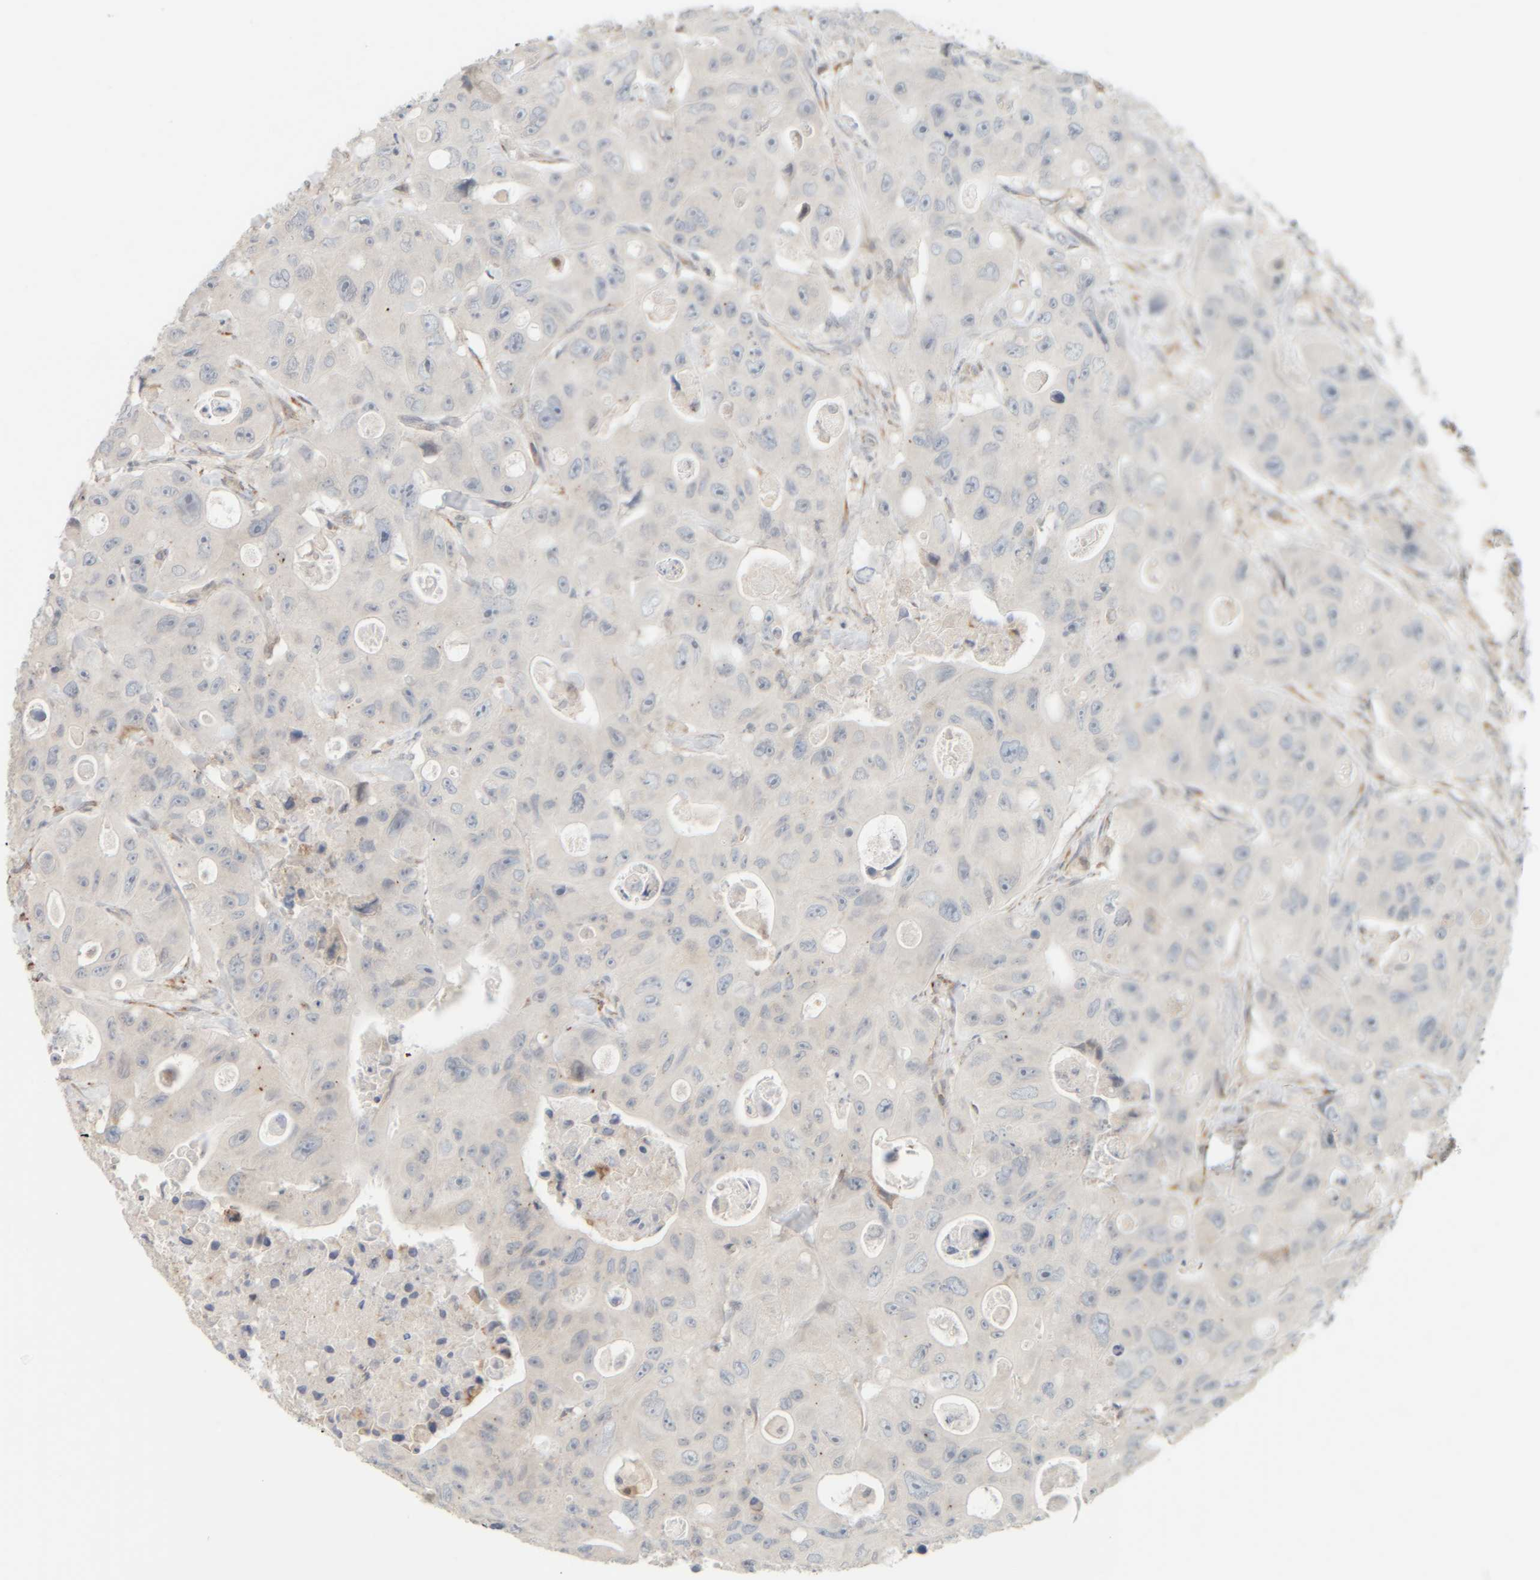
{"staining": {"intensity": "negative", "quantity": "none", "location": "none"}, "tissue": "colorectal cancer", "cell_type": "Tumor cells", "image_type": "cancer", "snomed": [{"axis": "morphology", "description": "Adenocarcinoma, NOS"}, {"axis": "topography", "description": "Colon"}], "caption": "Tumor cells are negative for protein expression in human colorectal adenocarcinoma.", "gene": "PTGES3L-AARSD1", "patient": {"sex": "female", "age": 46}}